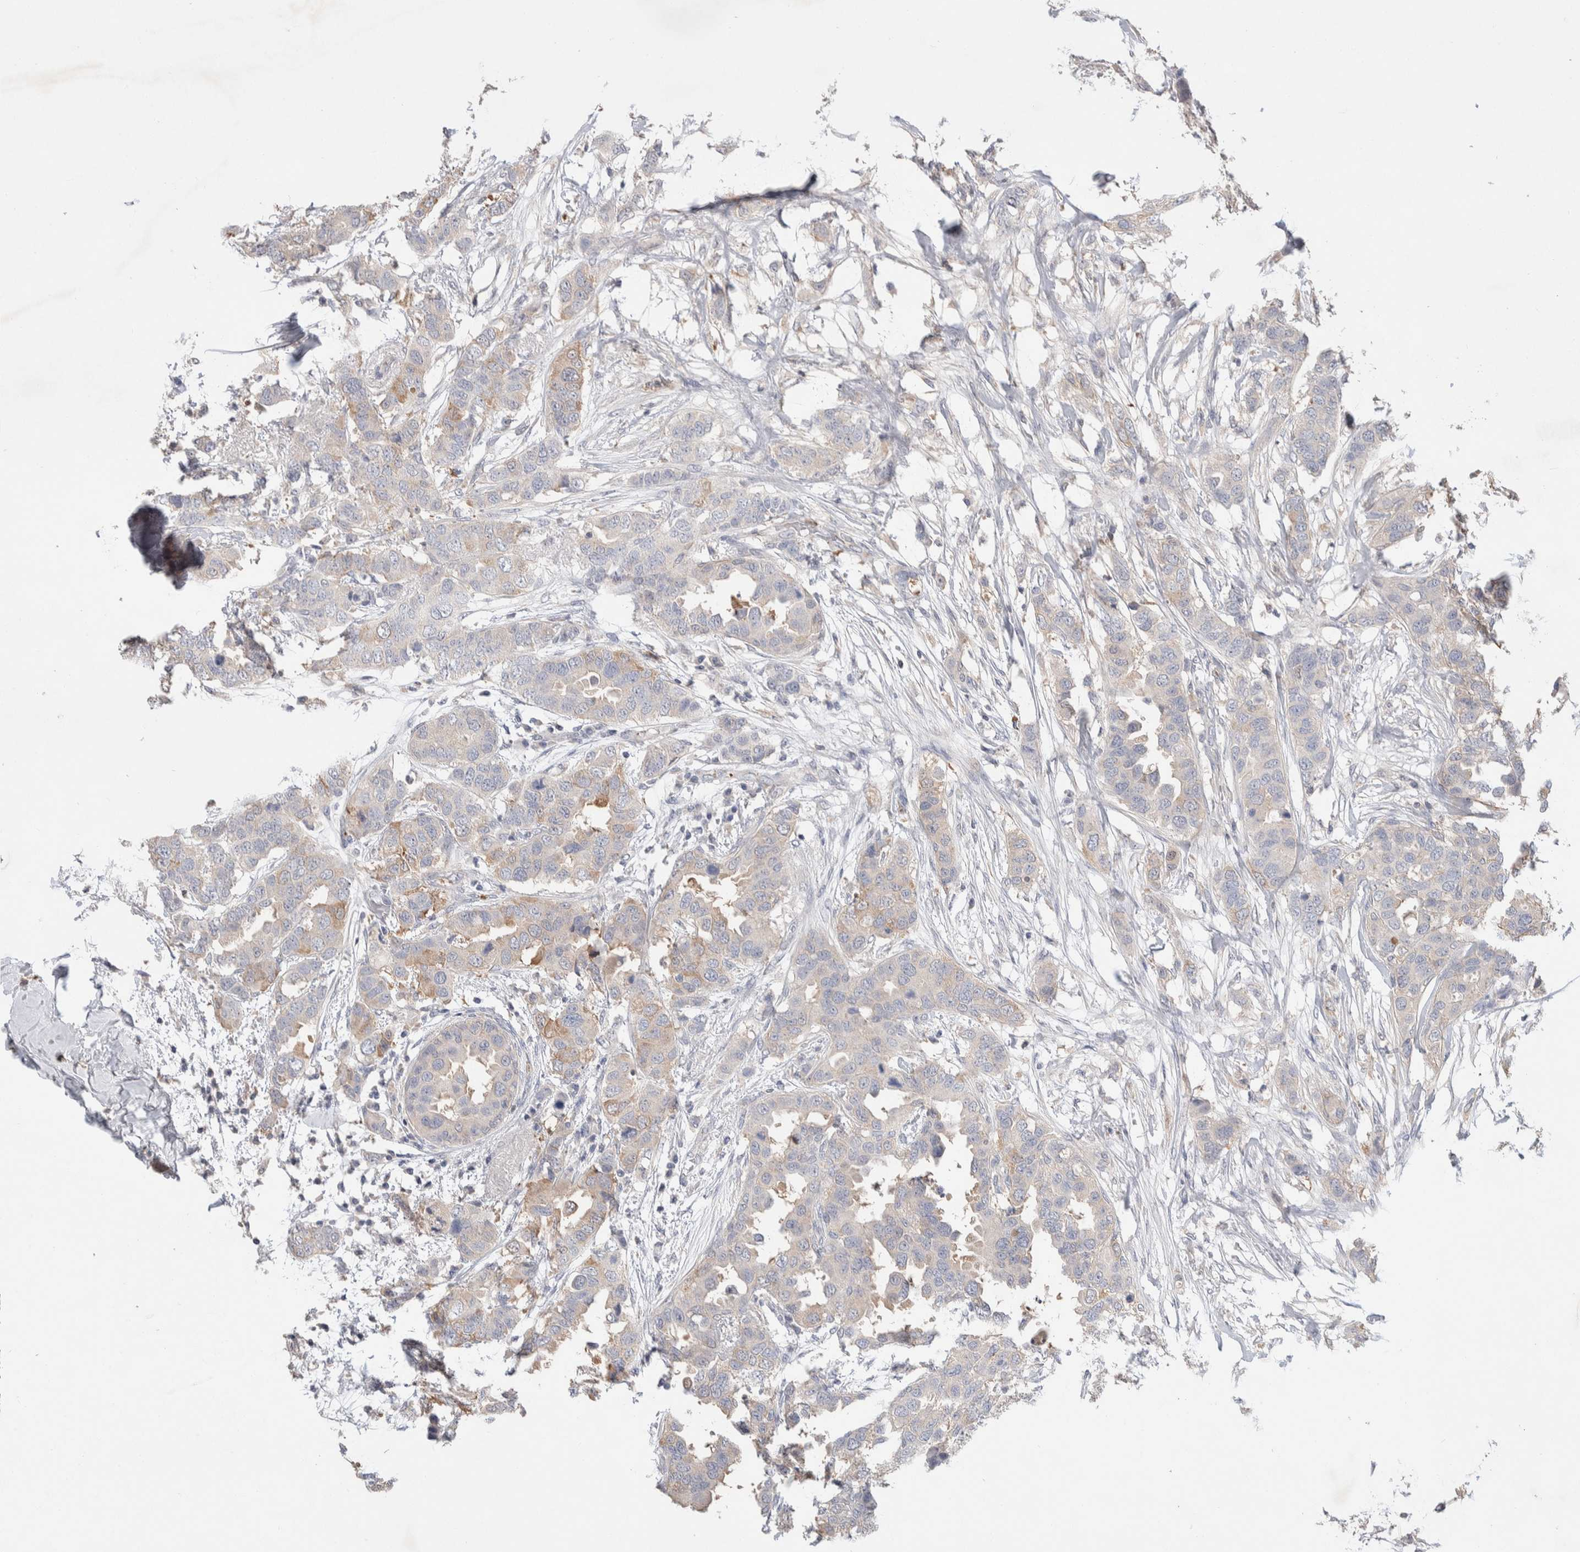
{"staining": {"intensity": "weak", "quantity": "25%-75%", "location": "cytoplasmic/membranous"}, "tissue": "breast cancer", "cell_type": "Tumor cells", "image_type": "cancer", "snomed": [{"axis": "morphology", "description": "Duct carcinoma"}, {"axis": "topography", "description": "Breast"}], "caption": "This is an image of IHC staining of breast cancer (infiltrating ductal carcinoma), which shows weak positivity in the cytoplasmic/membranous of tumor cells.", "gene": "FFAR2", "patient": {"sex": "female", "age": 50}}